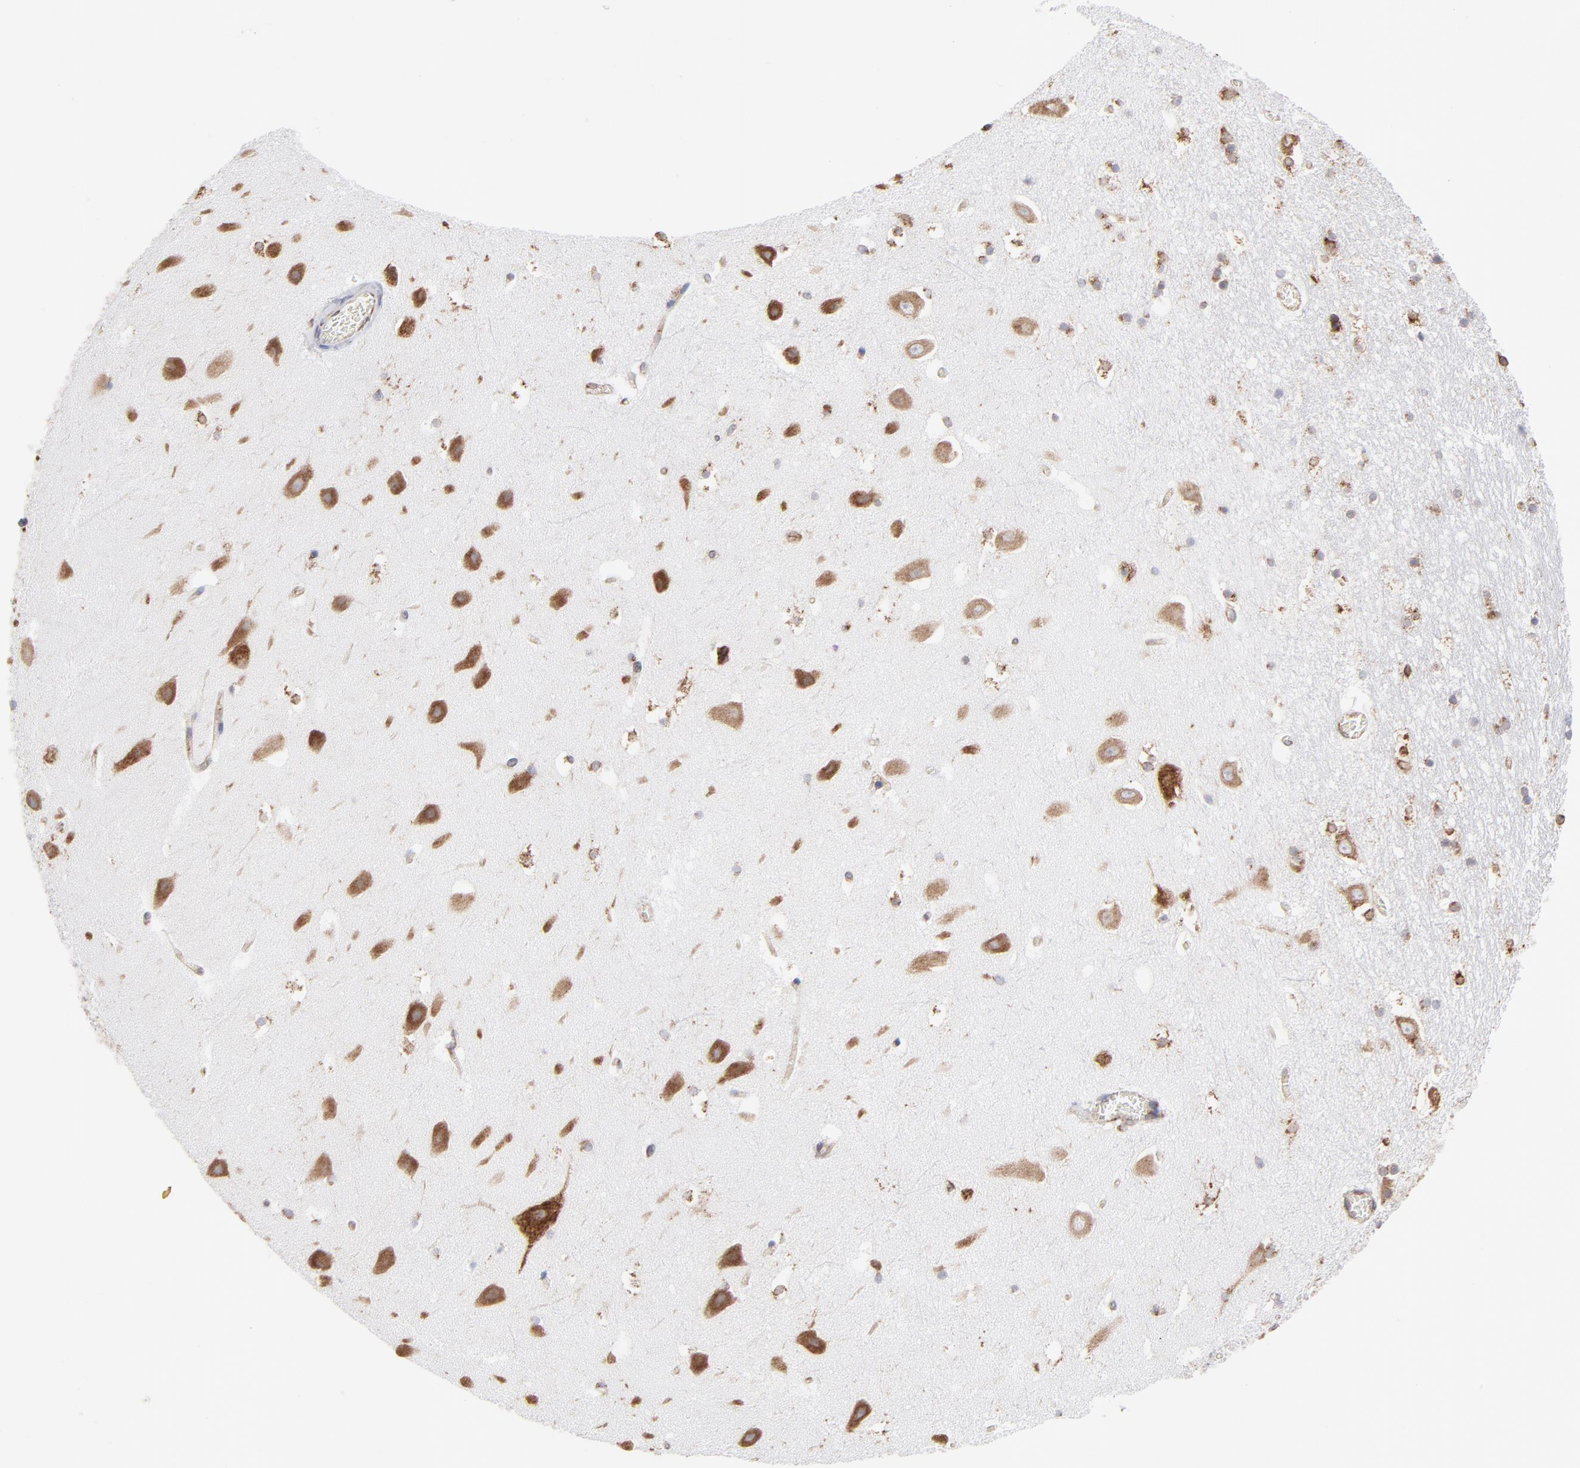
{"staining": {"intensity": "moderate", "quantity": "<25%", "location": "cytoplasmic/membranous"}, "tissue": "hippocampus", "cell_type": "Glial cells", "image_type": "normal", "snomed": [{"axis": "morphology", "description": "Normal tissue, NOS"}, {"axis": "topography", "description": "Hippocampus"}], "caption": "Immunohistochemistry of unremarkable hippocampus displays low levels of moderate cytoplasmic/membranous staining in approximately <25% of glial cells. The staining was performed using DAB (3,3'-diaminobenzidine) to visualize the protein expression in brown, while the nuclei were stained in blue with hematoxylin (Magnification: 20x).", "gene": "LMAN1", "patient": {"sex": "male", "age": 45}}